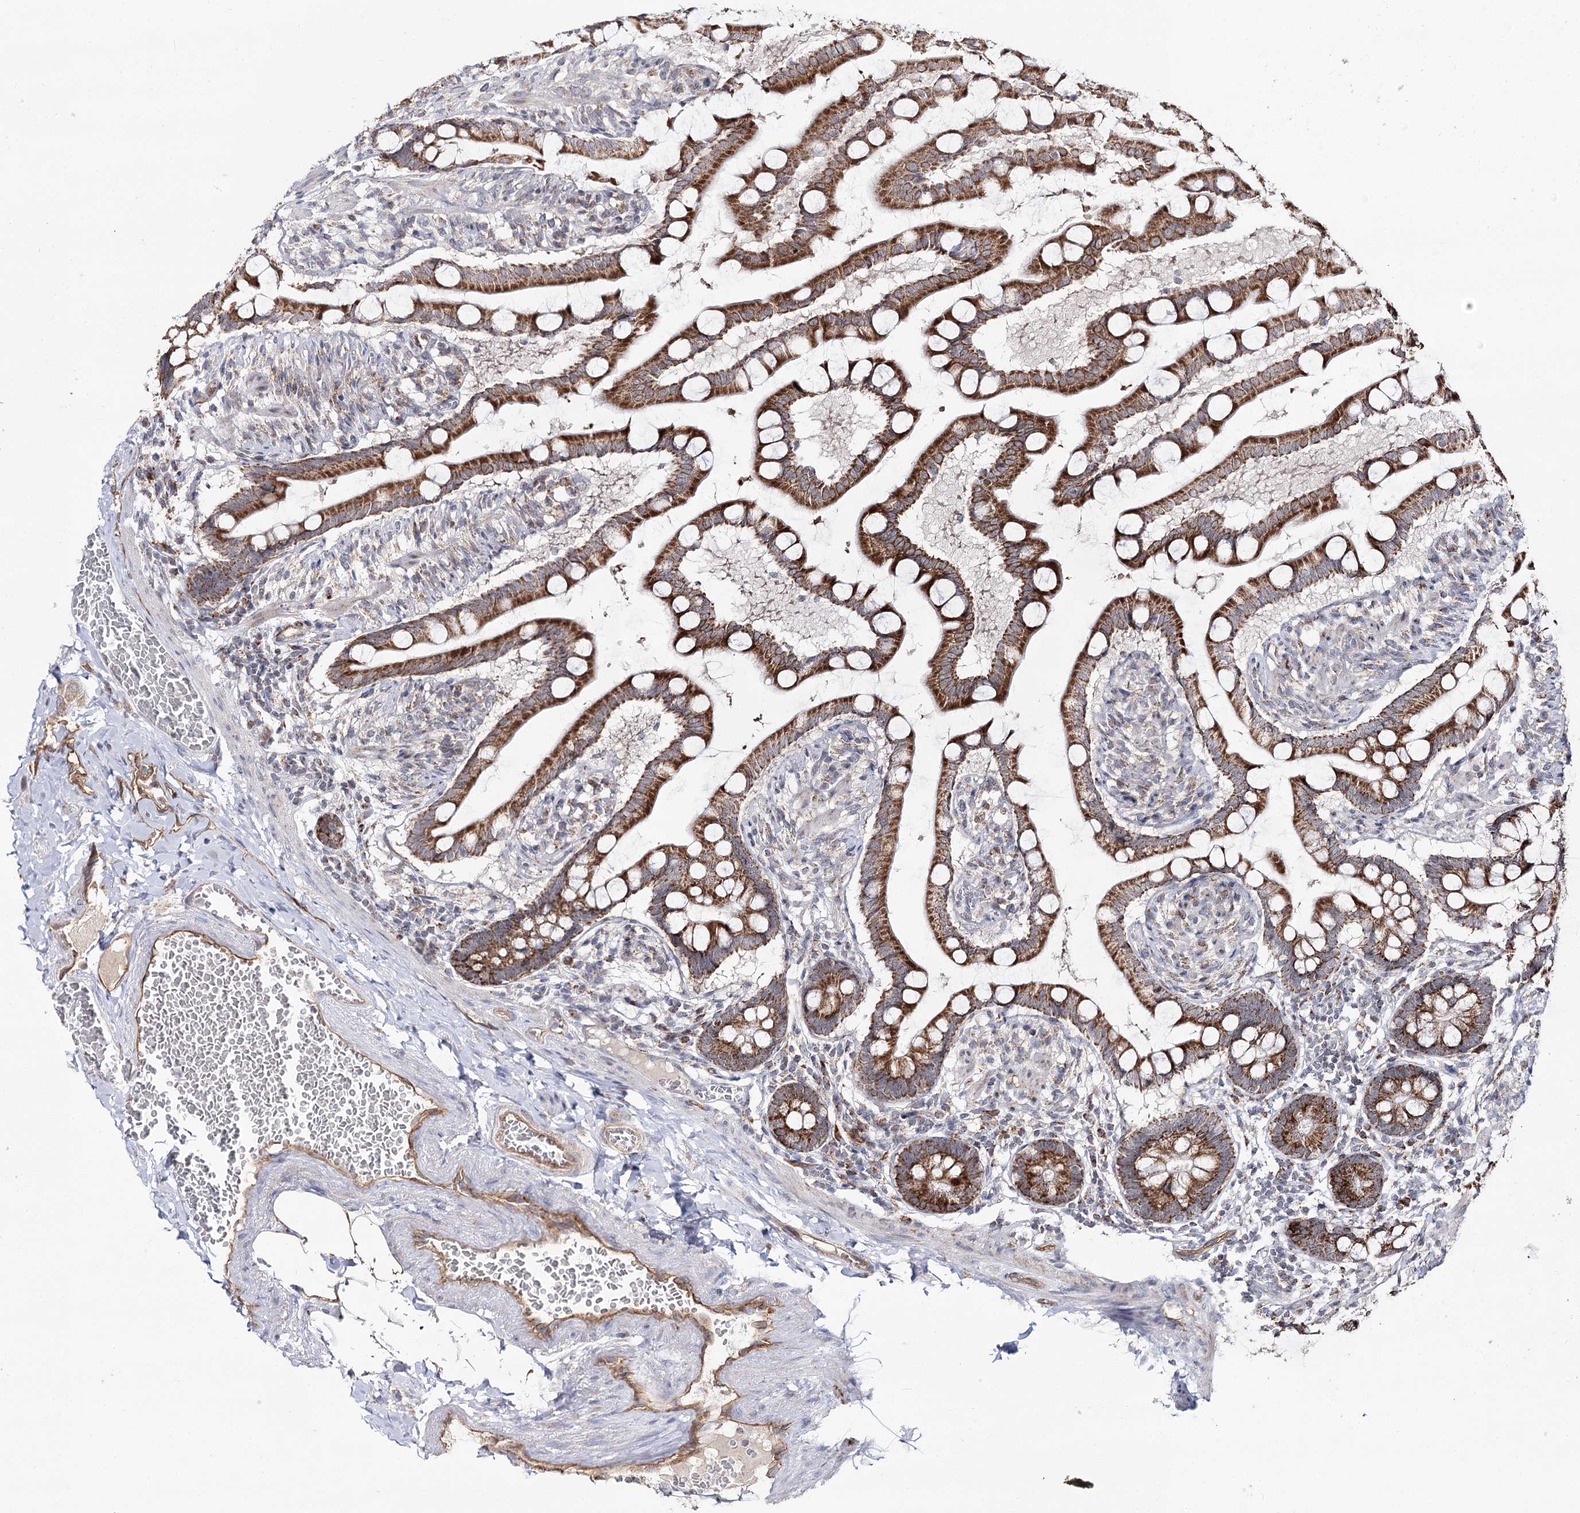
{"staining": {"intensity": "strong", "quantity": ">75%", "location": "cytoplasmic/membranous"}, "tissue": "small intestine", "cell_type": "Glandular cells", "image_type": "normal", "snomed": [{"axis": "morphology", "description": "Normal tissue, NOS"}, {"axis": "topography", "description": "Small intestine"}], "caption": "This is a micrograph of IHC staining of benign small intestine, which shows strong expression in the cytoplasmic/membranous of glandular cells.", "gene": "CBR4", "patient": {"sex": "male", "age": 41}}